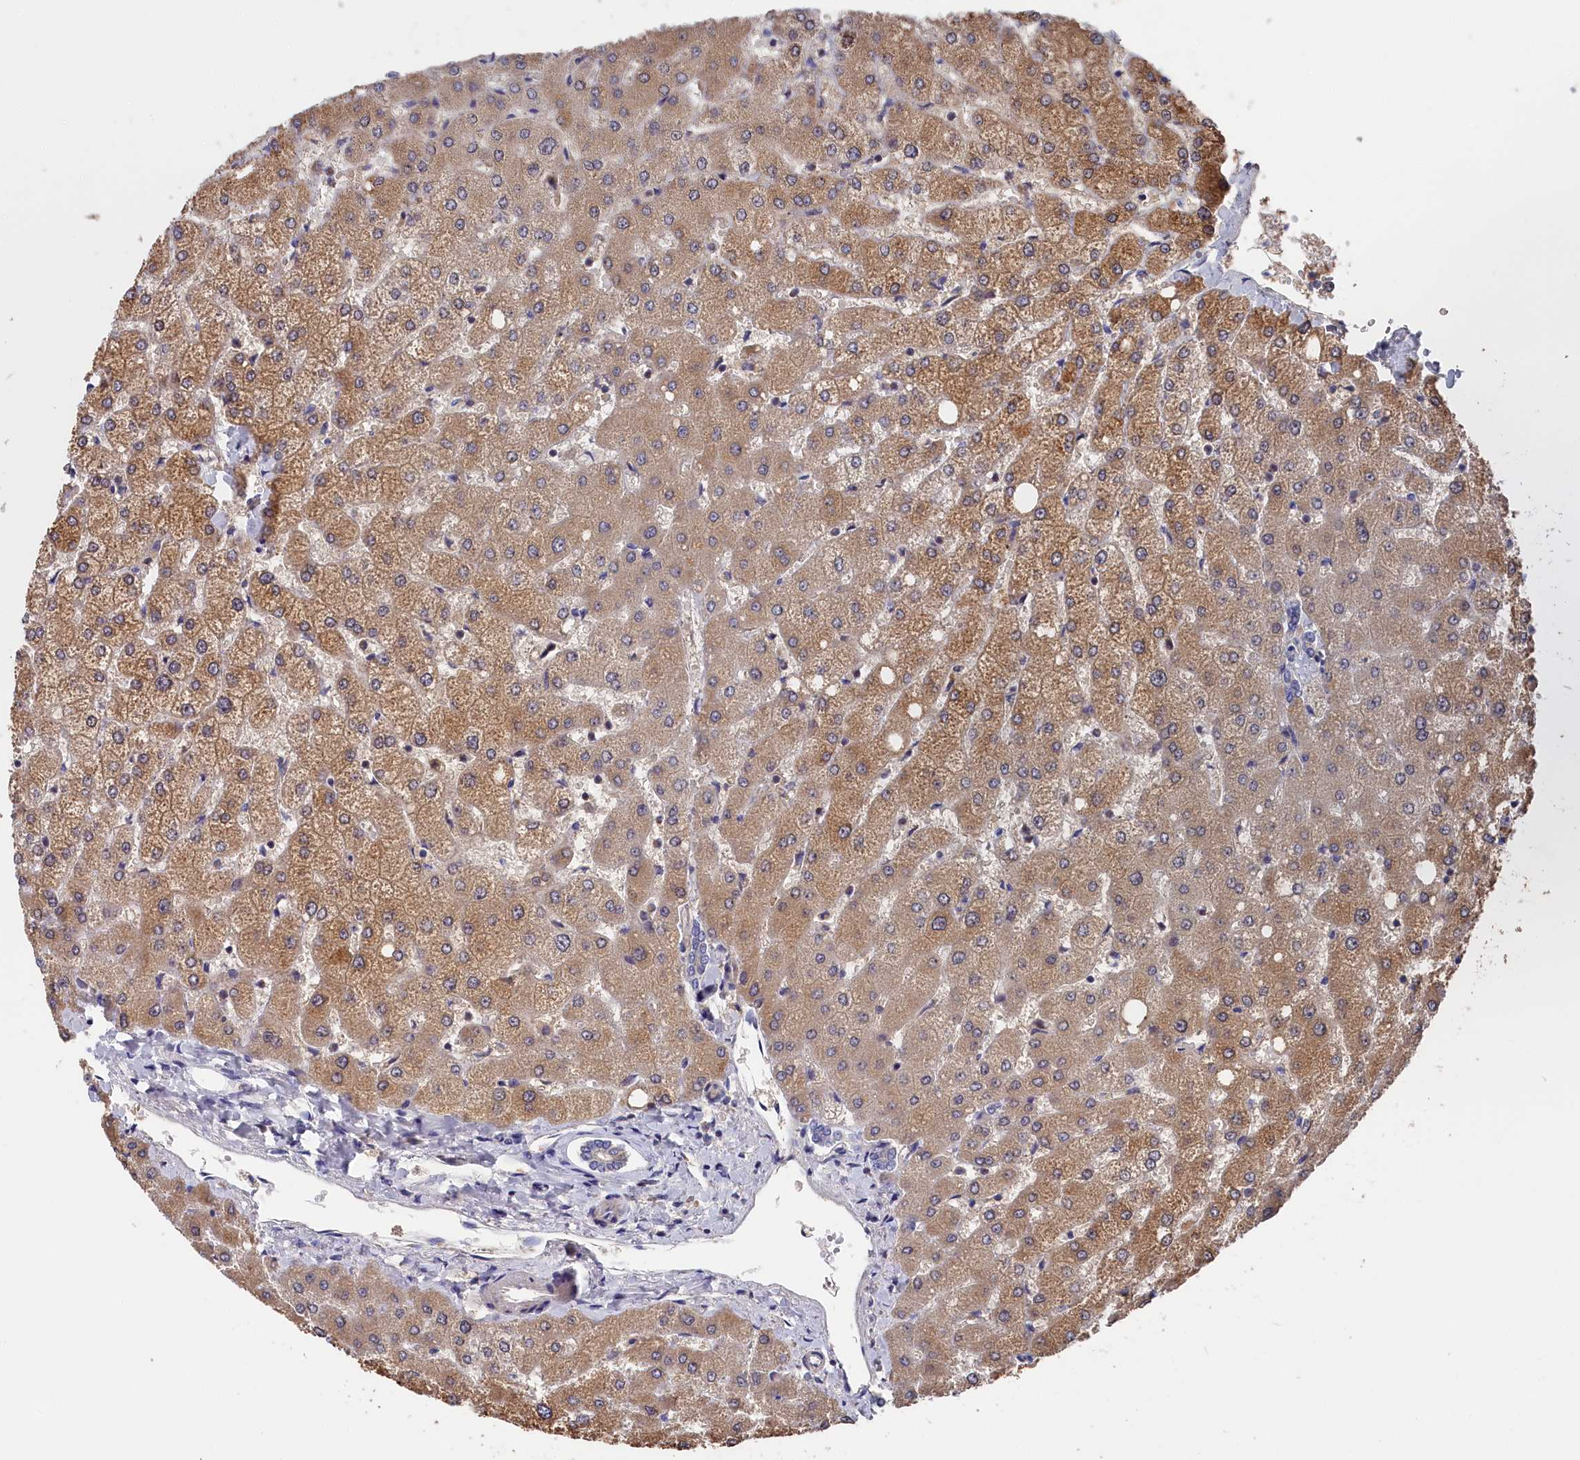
{"staining": {"intensity": "weak", "quantity": "<25%", "location": "cytoplasmic/membranous"}, "tissue": "liver", "cell_type": "Cholangiocytes", "image_type": "normal", "snomed": [{"axis": "morphology", "description": "Normal tissue, NOS"}, {"axis": "topography", "description": "Liver"}], "caption": "The micrograph shows no staining of cholangiocytes in normal liver.", "gene": "RMI2", "patient": {"sex": "female", "age": 54}}